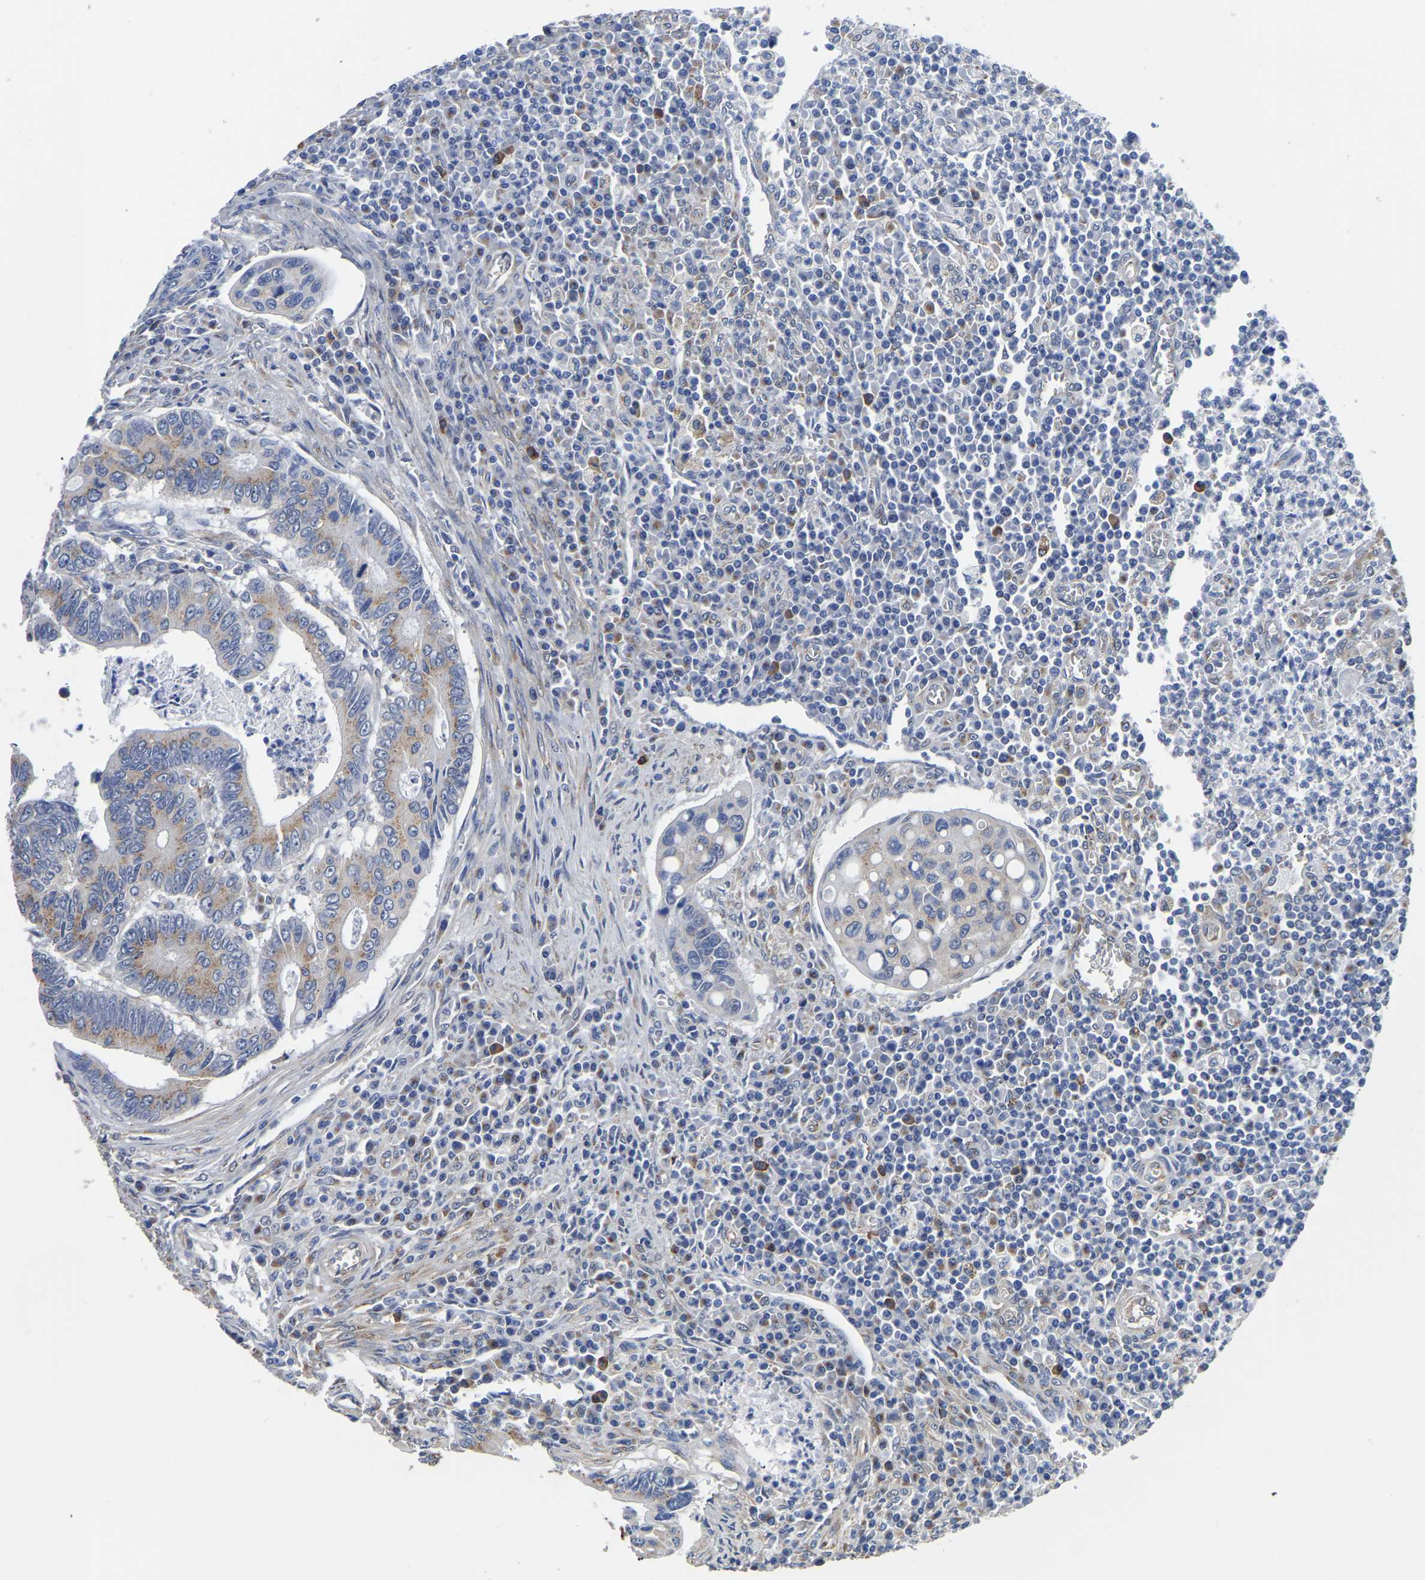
{"staining": {"intensity": "weak", "quantity": "25%-75%", "location": "cytoplasmic/membranous"}, "tissue": "colorectal cancer", "cell_type": "Tumor cells", "image_type": "cancer", "snomed": [{"axis": "morphology", "description": "Inflammation, NOS"}, {"axis": "morphology", "description": "Adenocarcinoma, NOS"}, {"axis": "topography", "description": "Colon"}], "caption": "Immunohistochemistry (IHC) of colorectal cancer (adenocarcinoma) reveals low levels of weak cytoplasmic/membranous positivity in about 25%-75% of tumor cells.", "gene": "PDLIM7", "patient": {"sex": "male", "age": 72}}